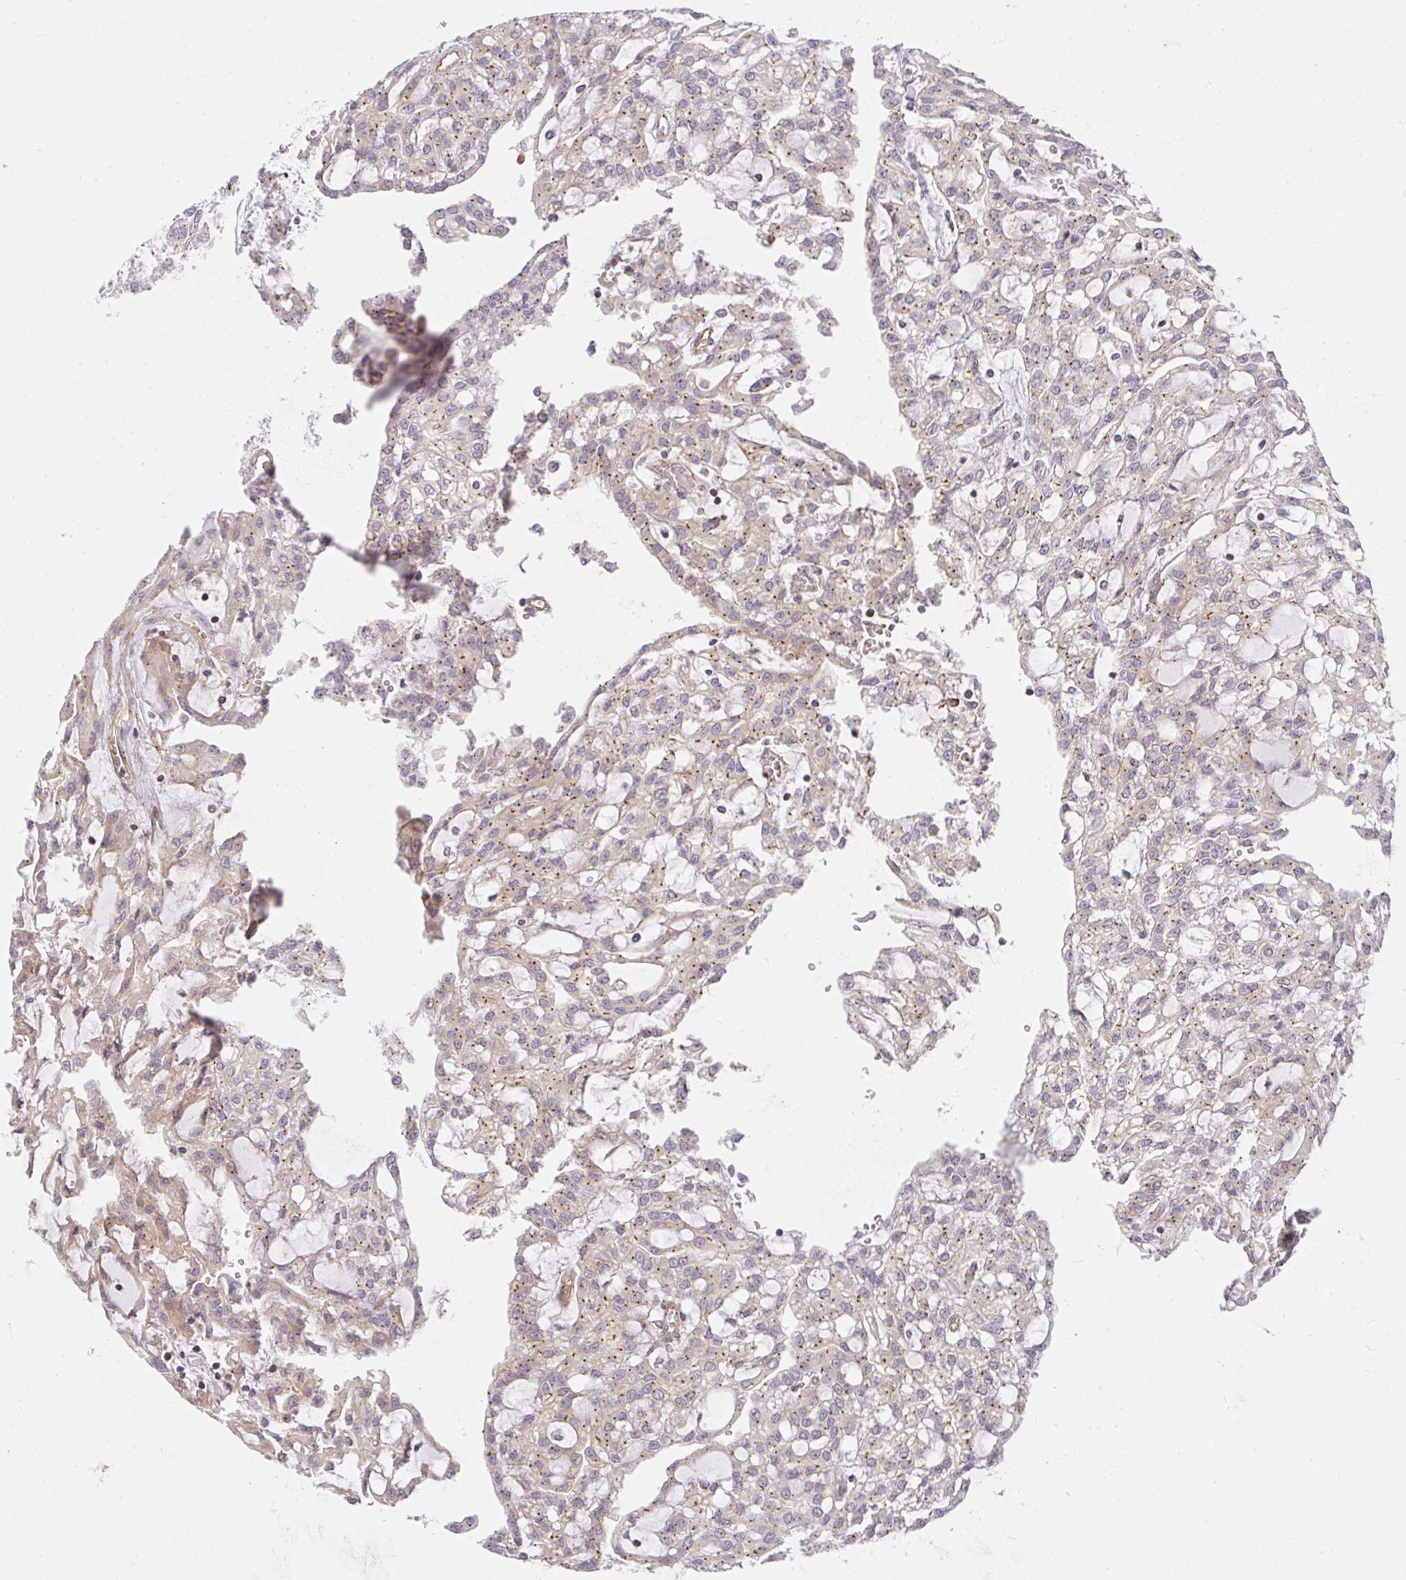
{"staining": {"intensity": "moderate", "quantity": "25%-75%", "location": "cytoplasmic/membranous"}, "tissue": "renal cancer", "cell_type": "Tumor cells", "image_type": "cancer", "snomed": [{"axis": "morphology", "description": "Adenocarcinoma, NOS"}, {"axis": "topography", "description": "Kidney"}], "caption": "Brown immunohistochemical staining in human renal cancer (adenocarcinoma) displays moderate cytoplasmic/membranous positivity in about 25%-75% of tumor cells.", "gene": "SULF1", "patient": {"sex": "male", "age": 63}}